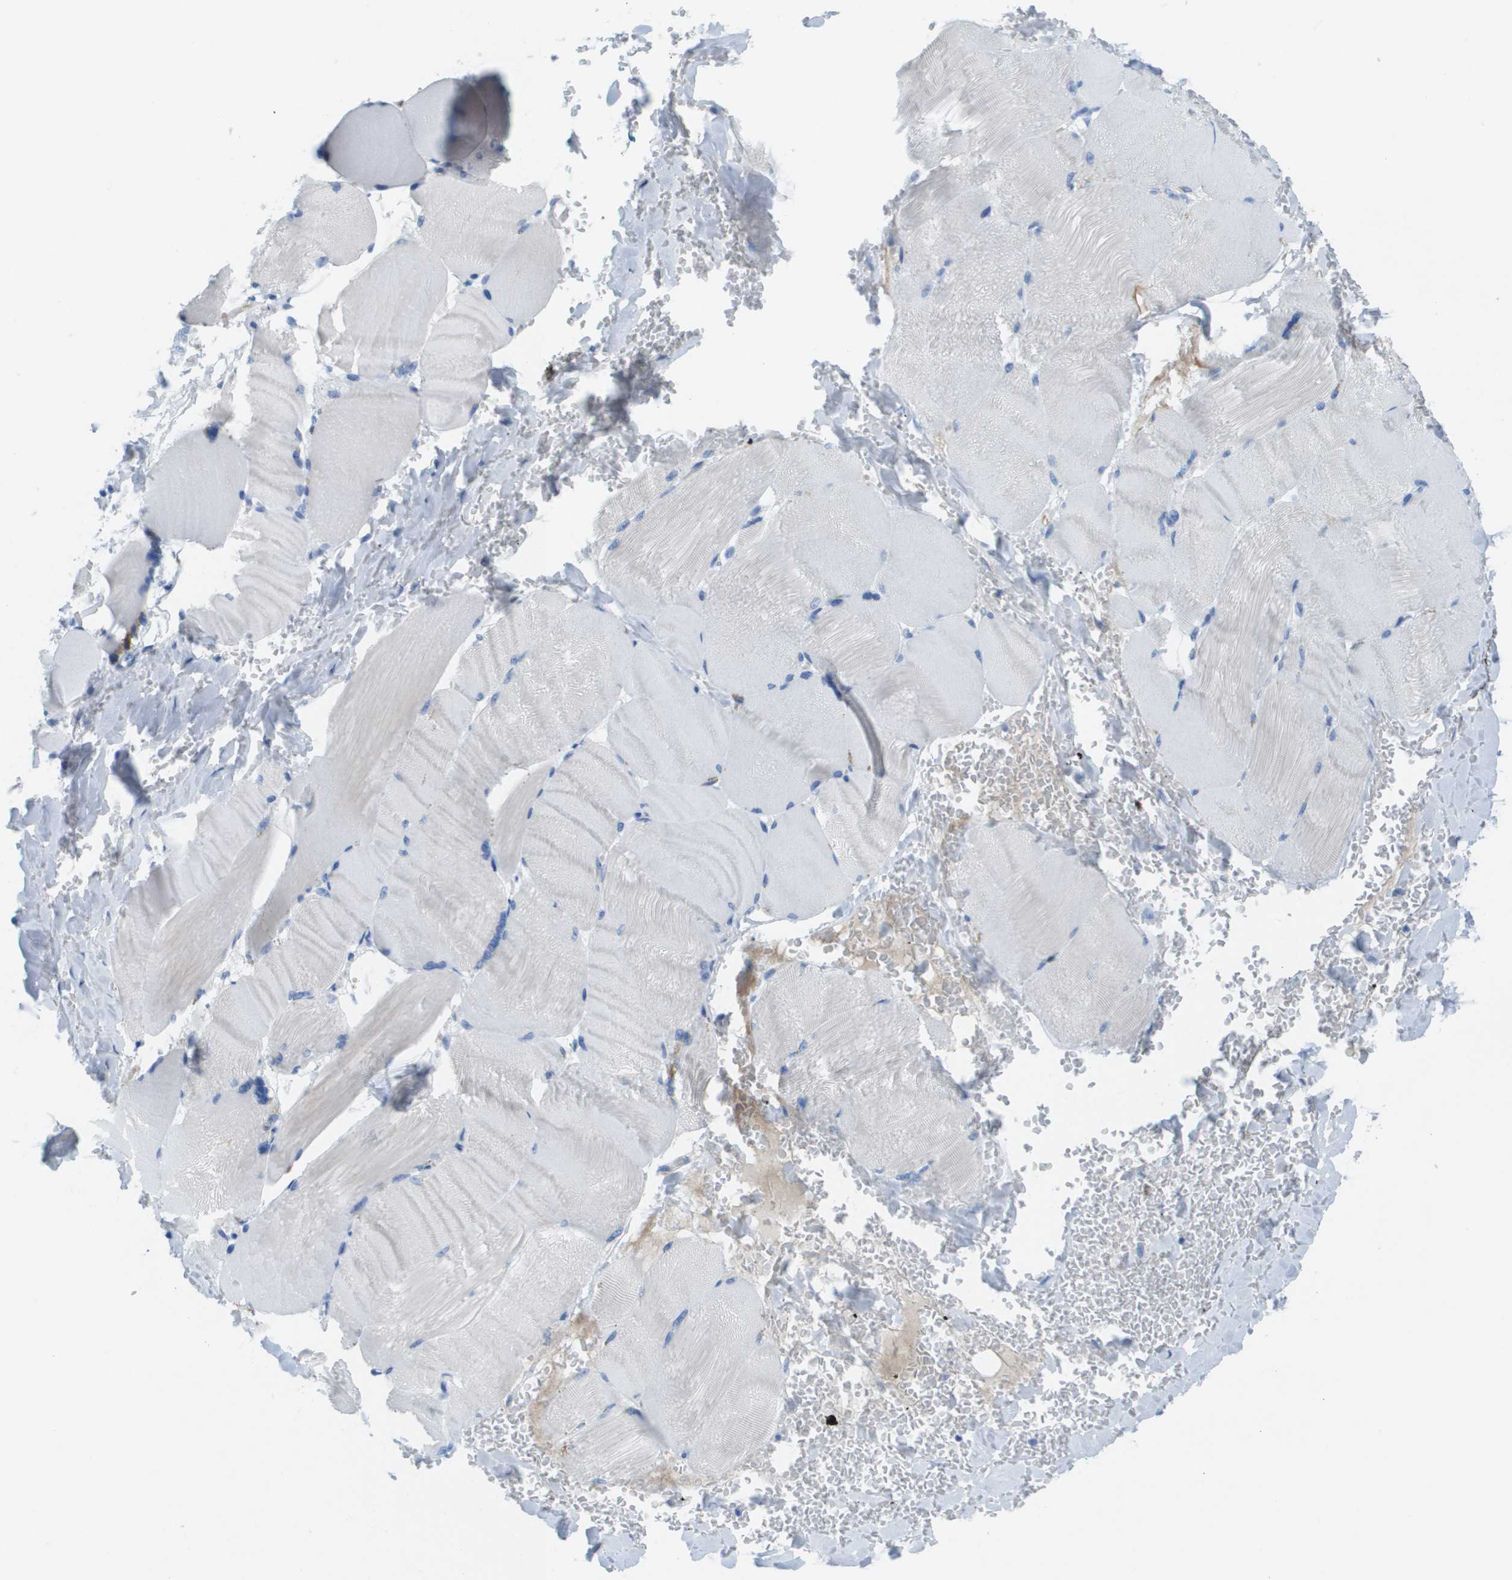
{"staining": {"intensity": "negative", "quantity": "none", "location": "none"}, "tissue": "skeletal muscle", "cell_type": "Myocytes", "image_type": "normal", "snomed": [{"axis": "morphology", "description": "Normal tissue, NOS"}, {"axis": "topography", "description": "Skin"}, {"axis": "topography", "description": "Skeletal muscle"}], "caption": "The histopathology image shows no staining of myocytes in benign skeletal muscle.", "gene": "GPR18", "patient": {"sex": "male", "age": 83}}